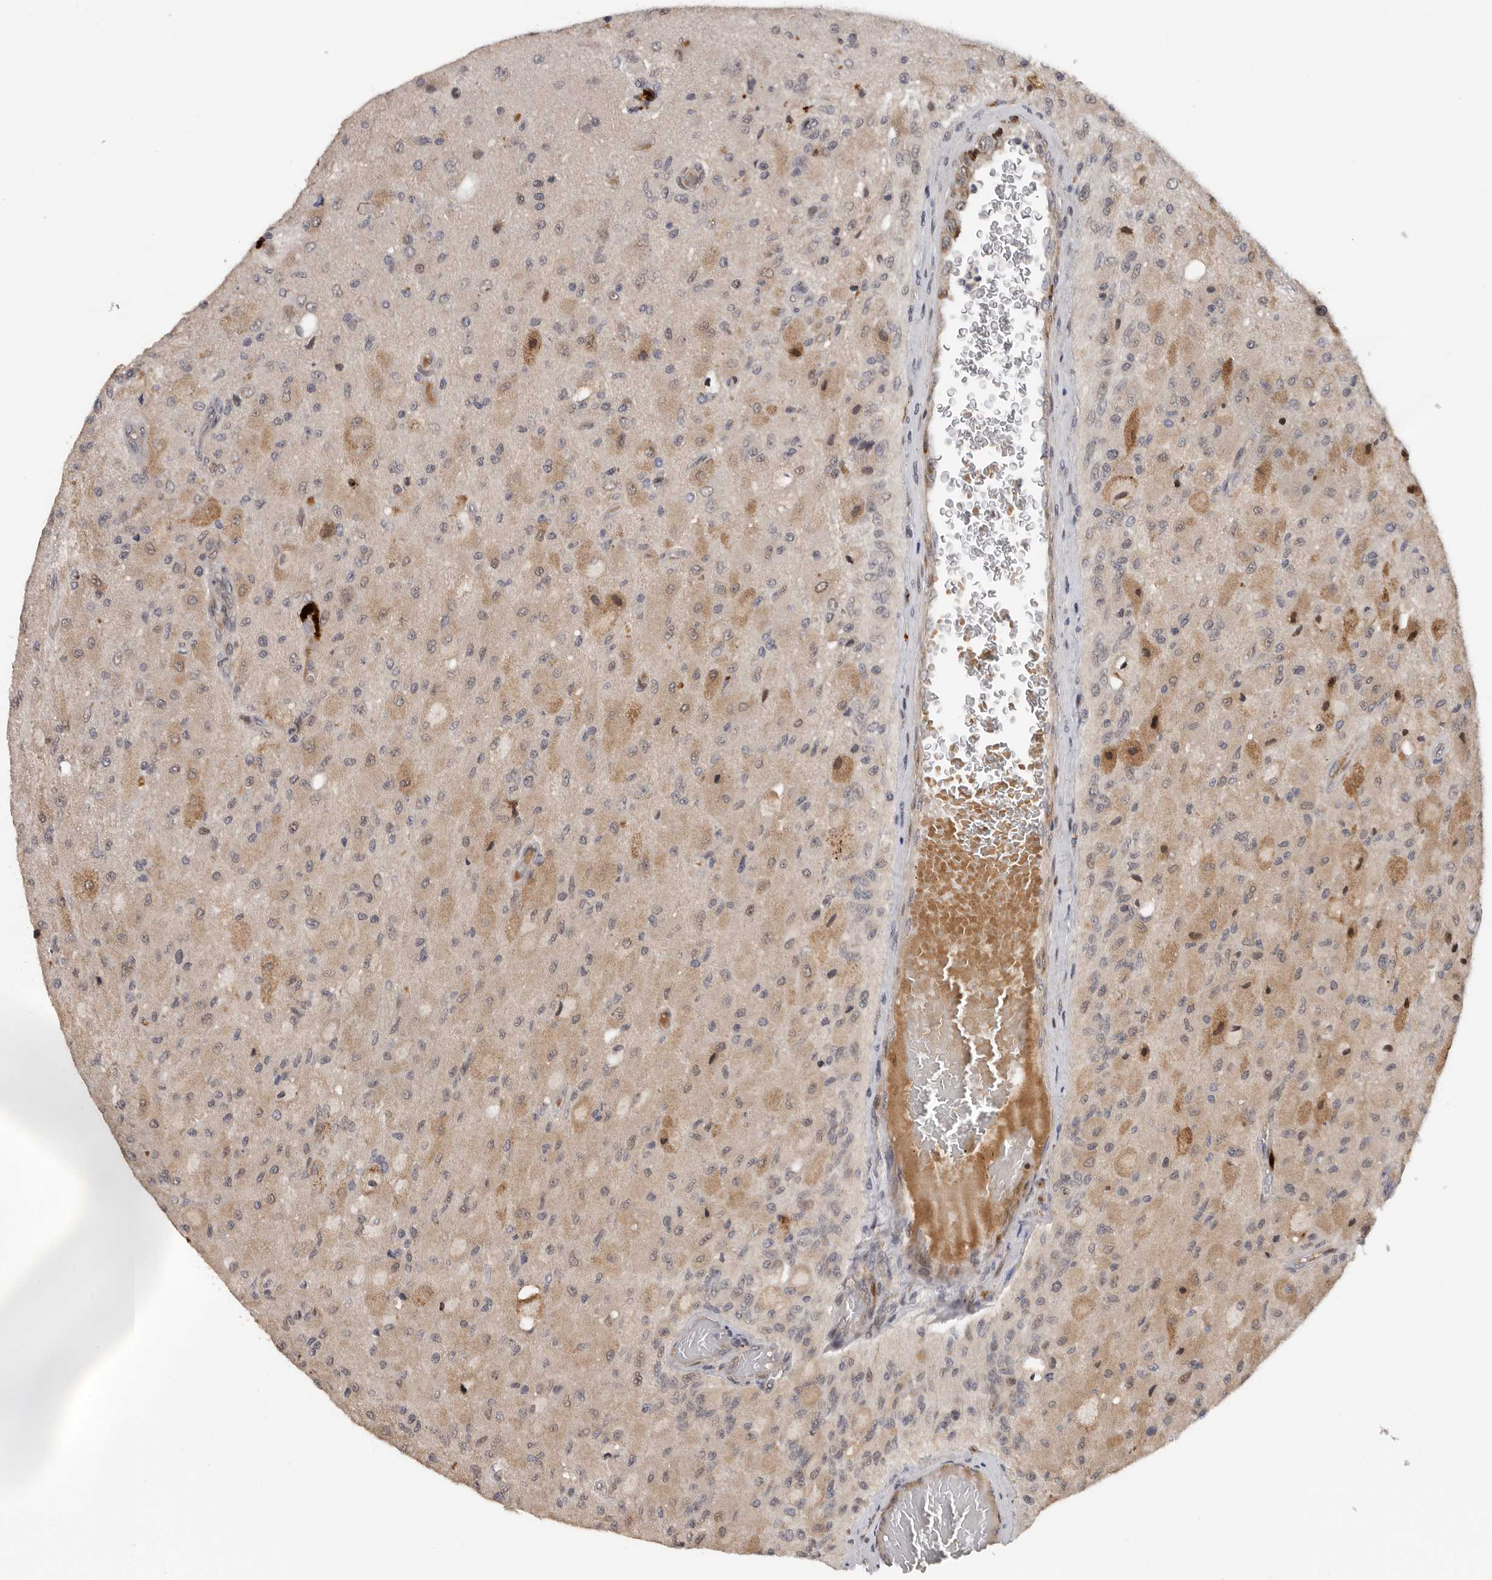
{"staining": {"intensity": "moderate", "quantity": "<25%", "location": "cytoplasmic/membranous,nuclear"}, "tissue": "glioma", "cell_type": "Tumor cells", "image_type": "cancer", "snomed": [{"axis": "morphology", "description": "Normal tissue, NOS"}, {"axis": "morphology", "description": "Glioma, malignant, High grade"}, {"axis": "topography", "description": "Cerebral cortex"}], "caption": "Immunohistochemical staining of human malignant glioma (high-grade) demonstrates low levels of moderate cytoplasmic/membranous and nuclear protein staining in approximately <25% of tumor cells.", "gene": "HENMT1", "patient": {"sex": "male", "age": 77}}